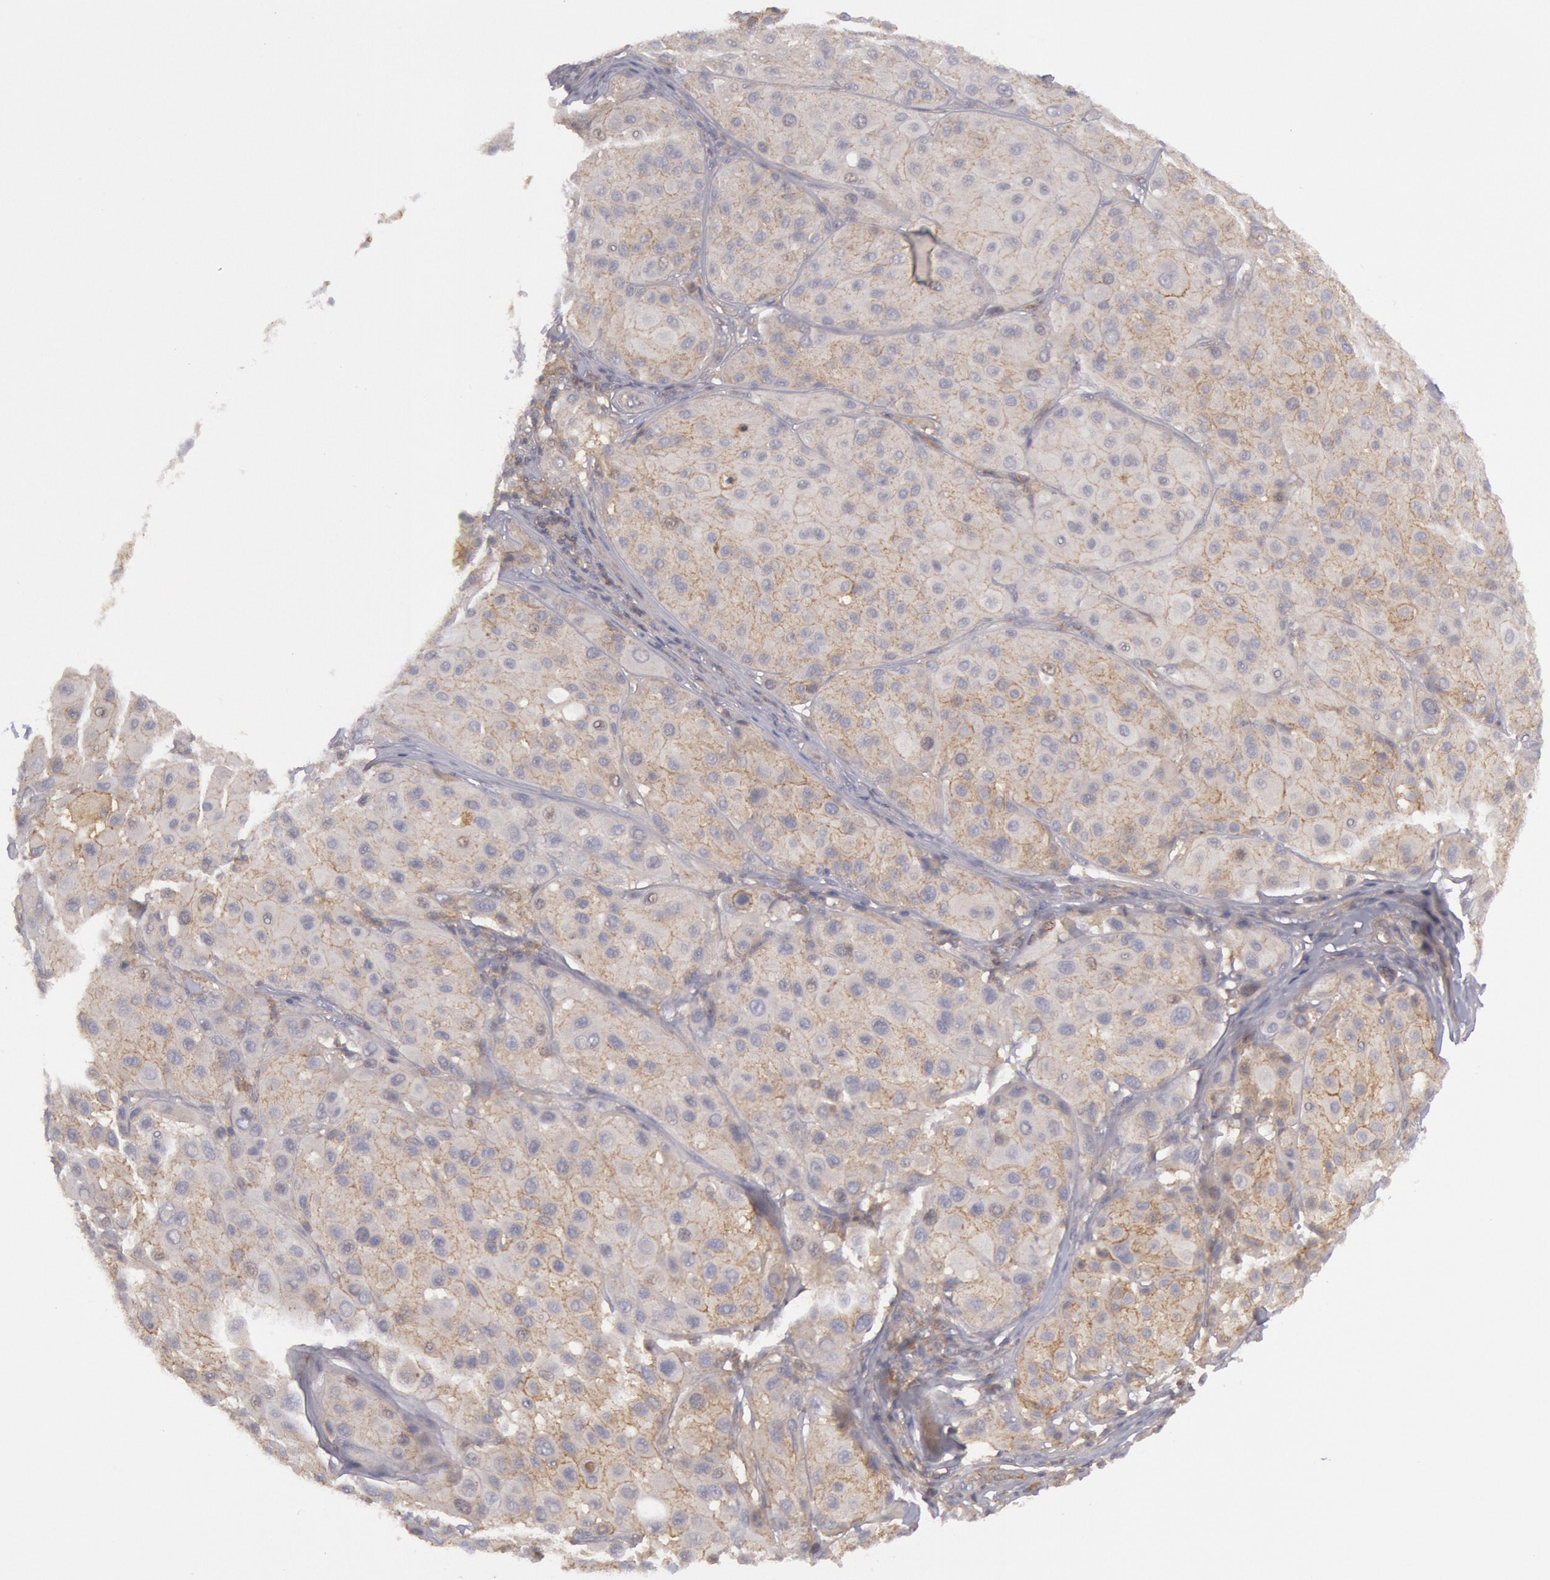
{"staining": {"intensity": "weak", "quantity": "25%-75%", "location": "cytoplasmic/membranous"}, "tissue": "melanoma", "cell_type": "Tumor cells", "image_type": "cancer", "snomed": [{"axis": "morphology", "description": "Malignant melanoma, NOS"}, {"axis": "topography", "description": "Skin"}], "caption": "A brown stain labels weak cytoplasmic/membranous positivity of a protein in melanoma tumor cells.", "gene": "STX4", "patient": {"sex": "male", "age": 36}}